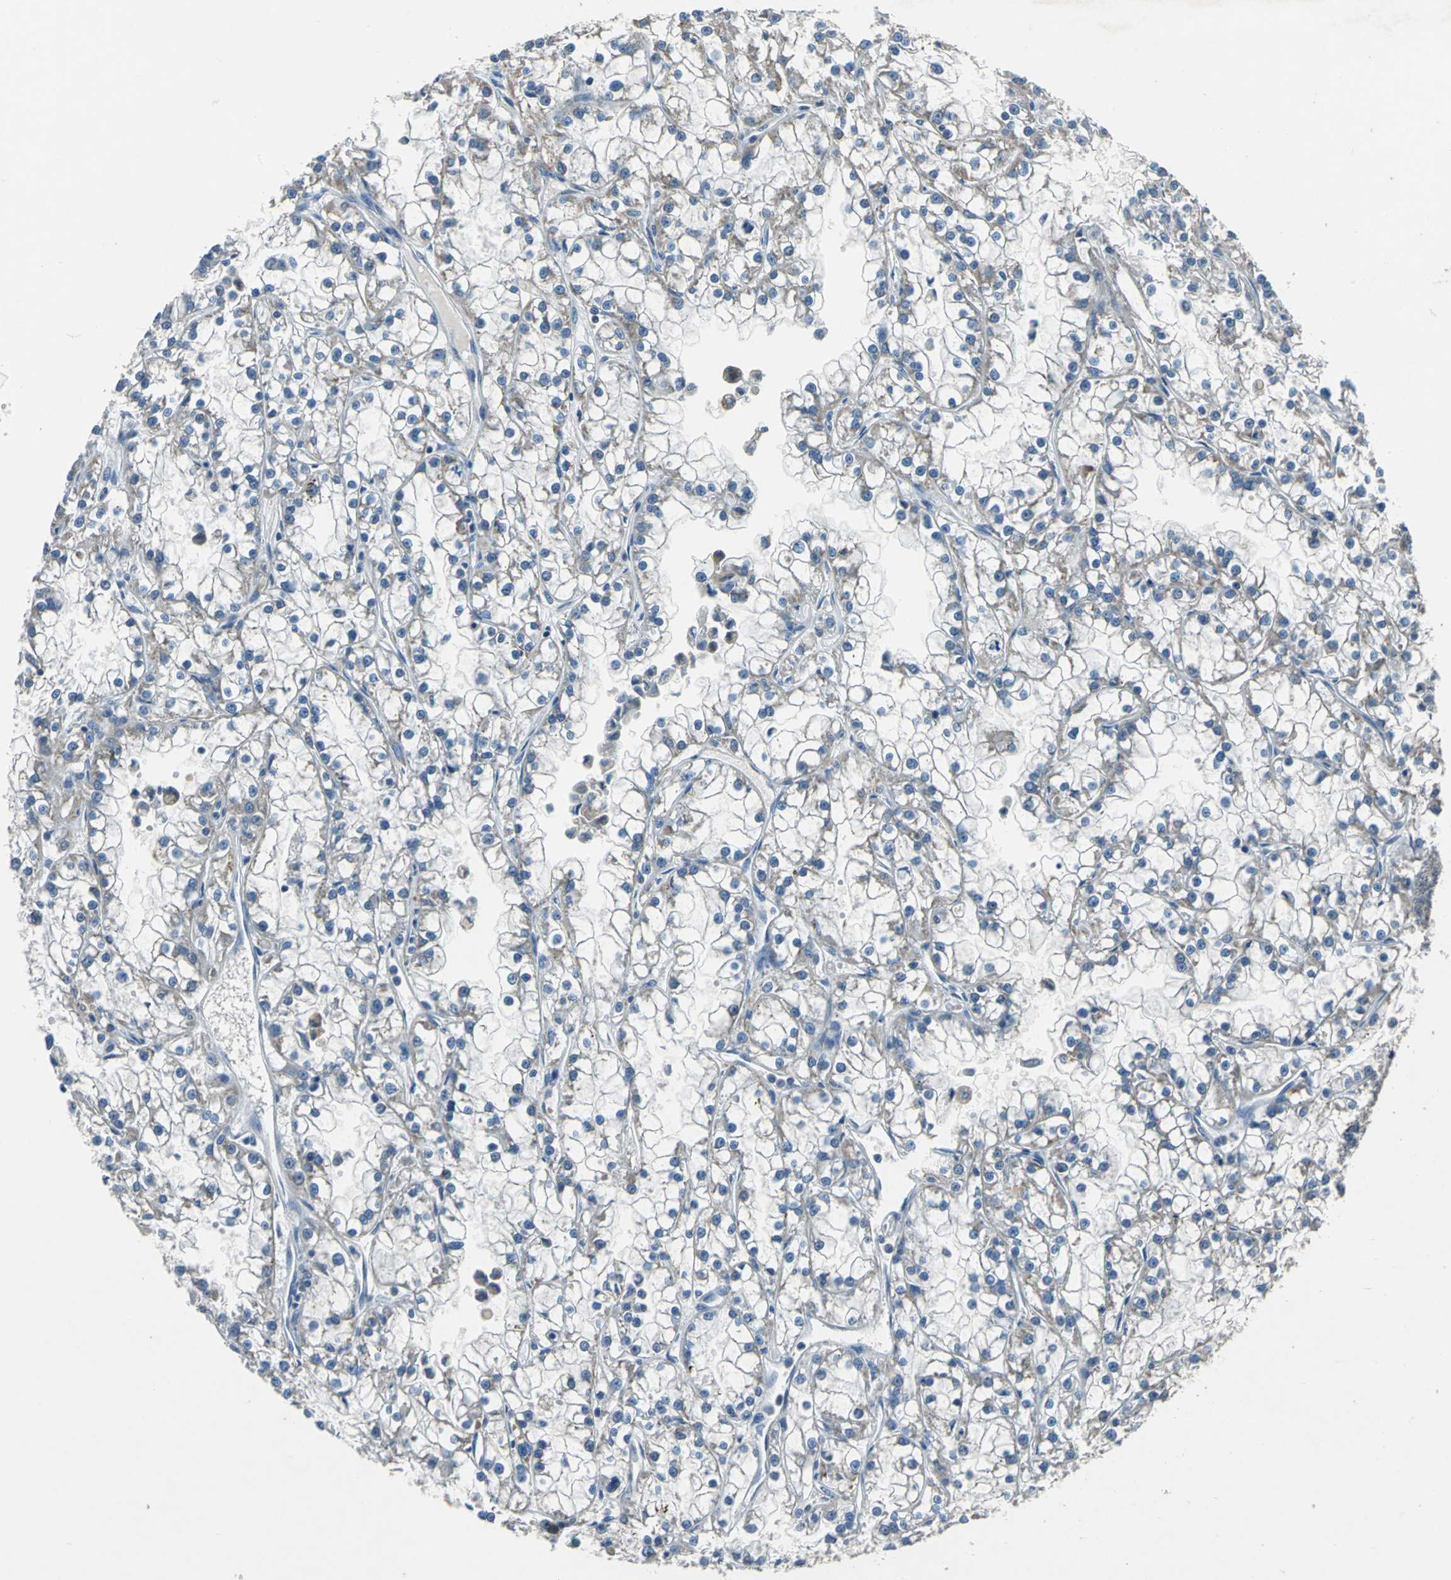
{"staining": {"intensity": "weak", "quantity": "<25%", "location": "cytoplasmic/membranous"}, "tissue": "renal cancer", "cell_type": "Tumor cells", "image_type": "cancer", "snomed": [{"axis": "morphology", "description": "Adenocarcinoma, NOS"}, {"axis": "topography", "description": "Kidney"}], "caption": "Tumor cells show no significant protein expression in renal cancer (adenocarcinoma).", "gene": "JADE3", "patient": {"sex": "female", "age": 52}}